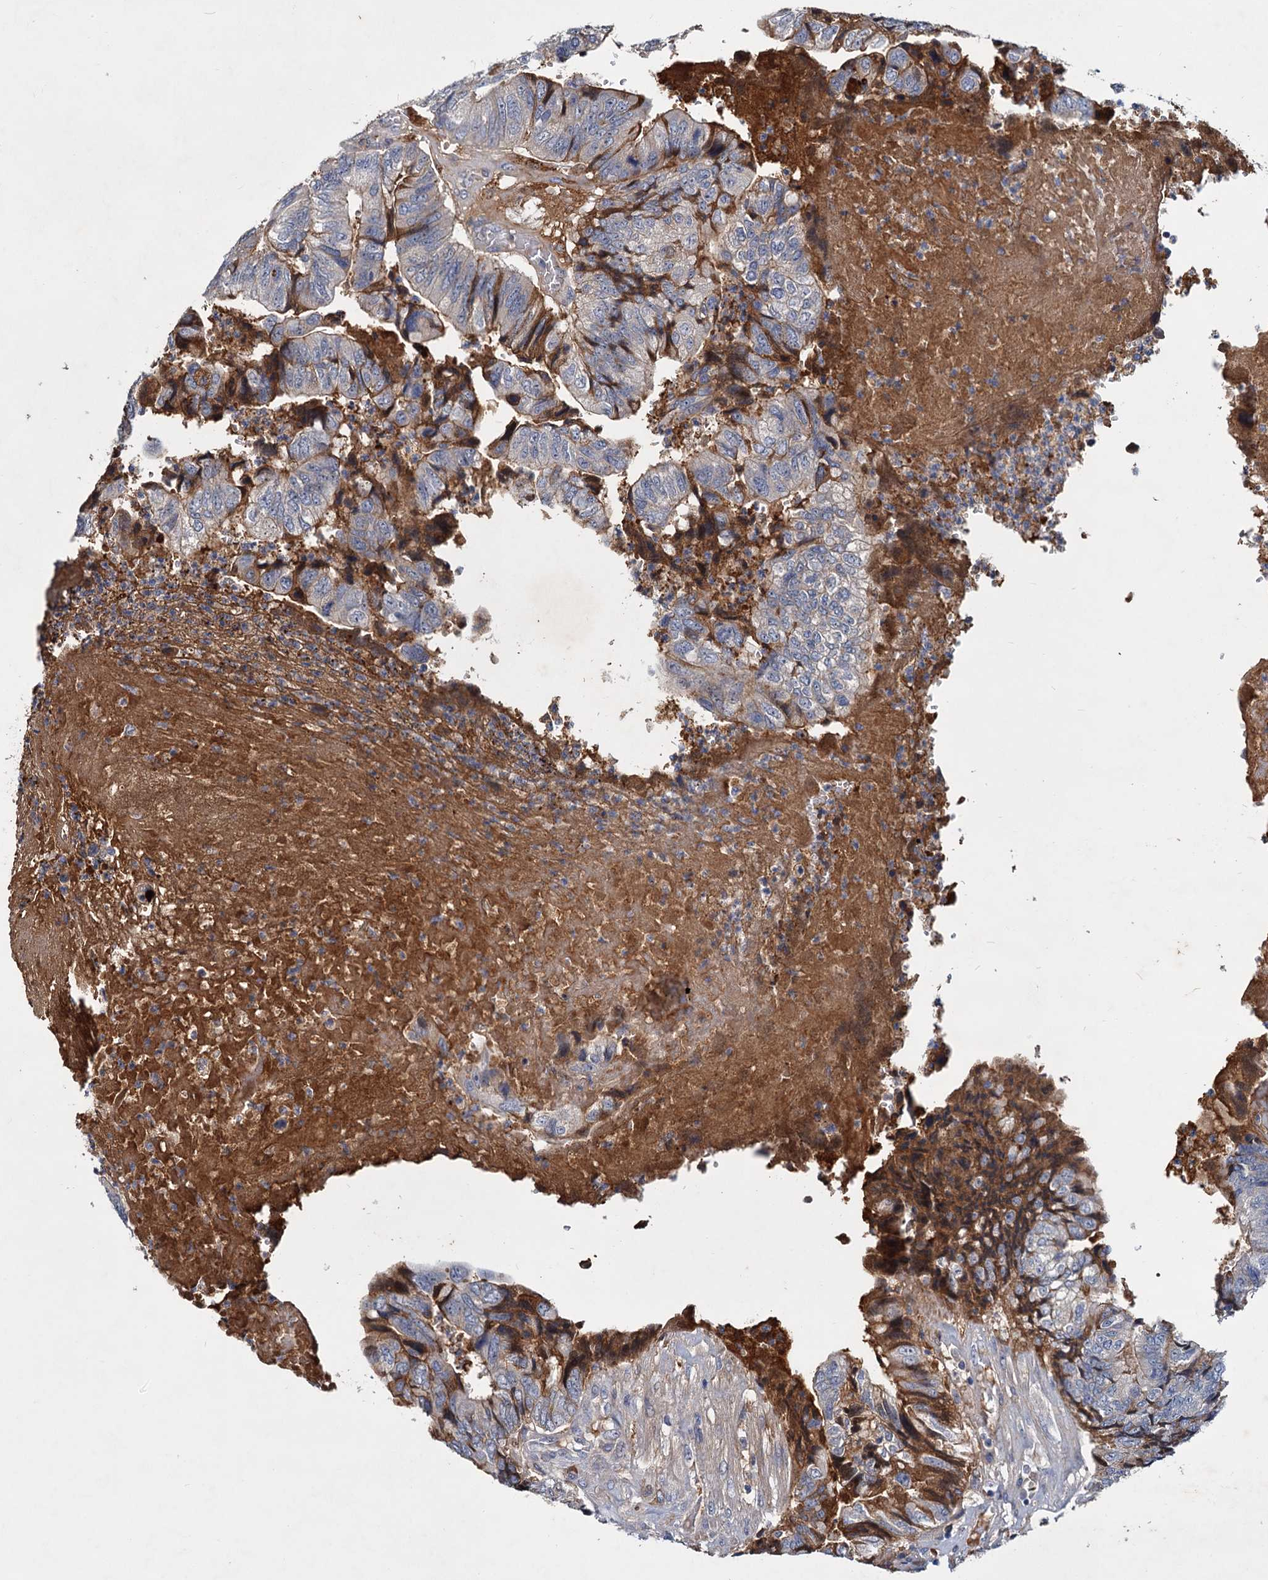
{"staining": {"intensity": "moderate", "quantity": "25%-75%", "location": "cytoplasmic/membranous"}, "tissue": "colorectal cancer", "cell_type": "Tumor cells", "image_type": "cancer", "snomed": [{"axis": "morphology", "description": "Adenocarcinoma, NOS"}, {"axis": "topography", "description": "Colon"}], "caption": "Colorectal cancer was stained to show a protein in brown. There is medium levels of moderate cytoplasmic/membranous staining in about 25%-75% of tumor cells. (DAB = brown stain, brightfield microscopy at high magnification).", "gene": "CHRD", "patient": {"sex": "female", "age": 67}}